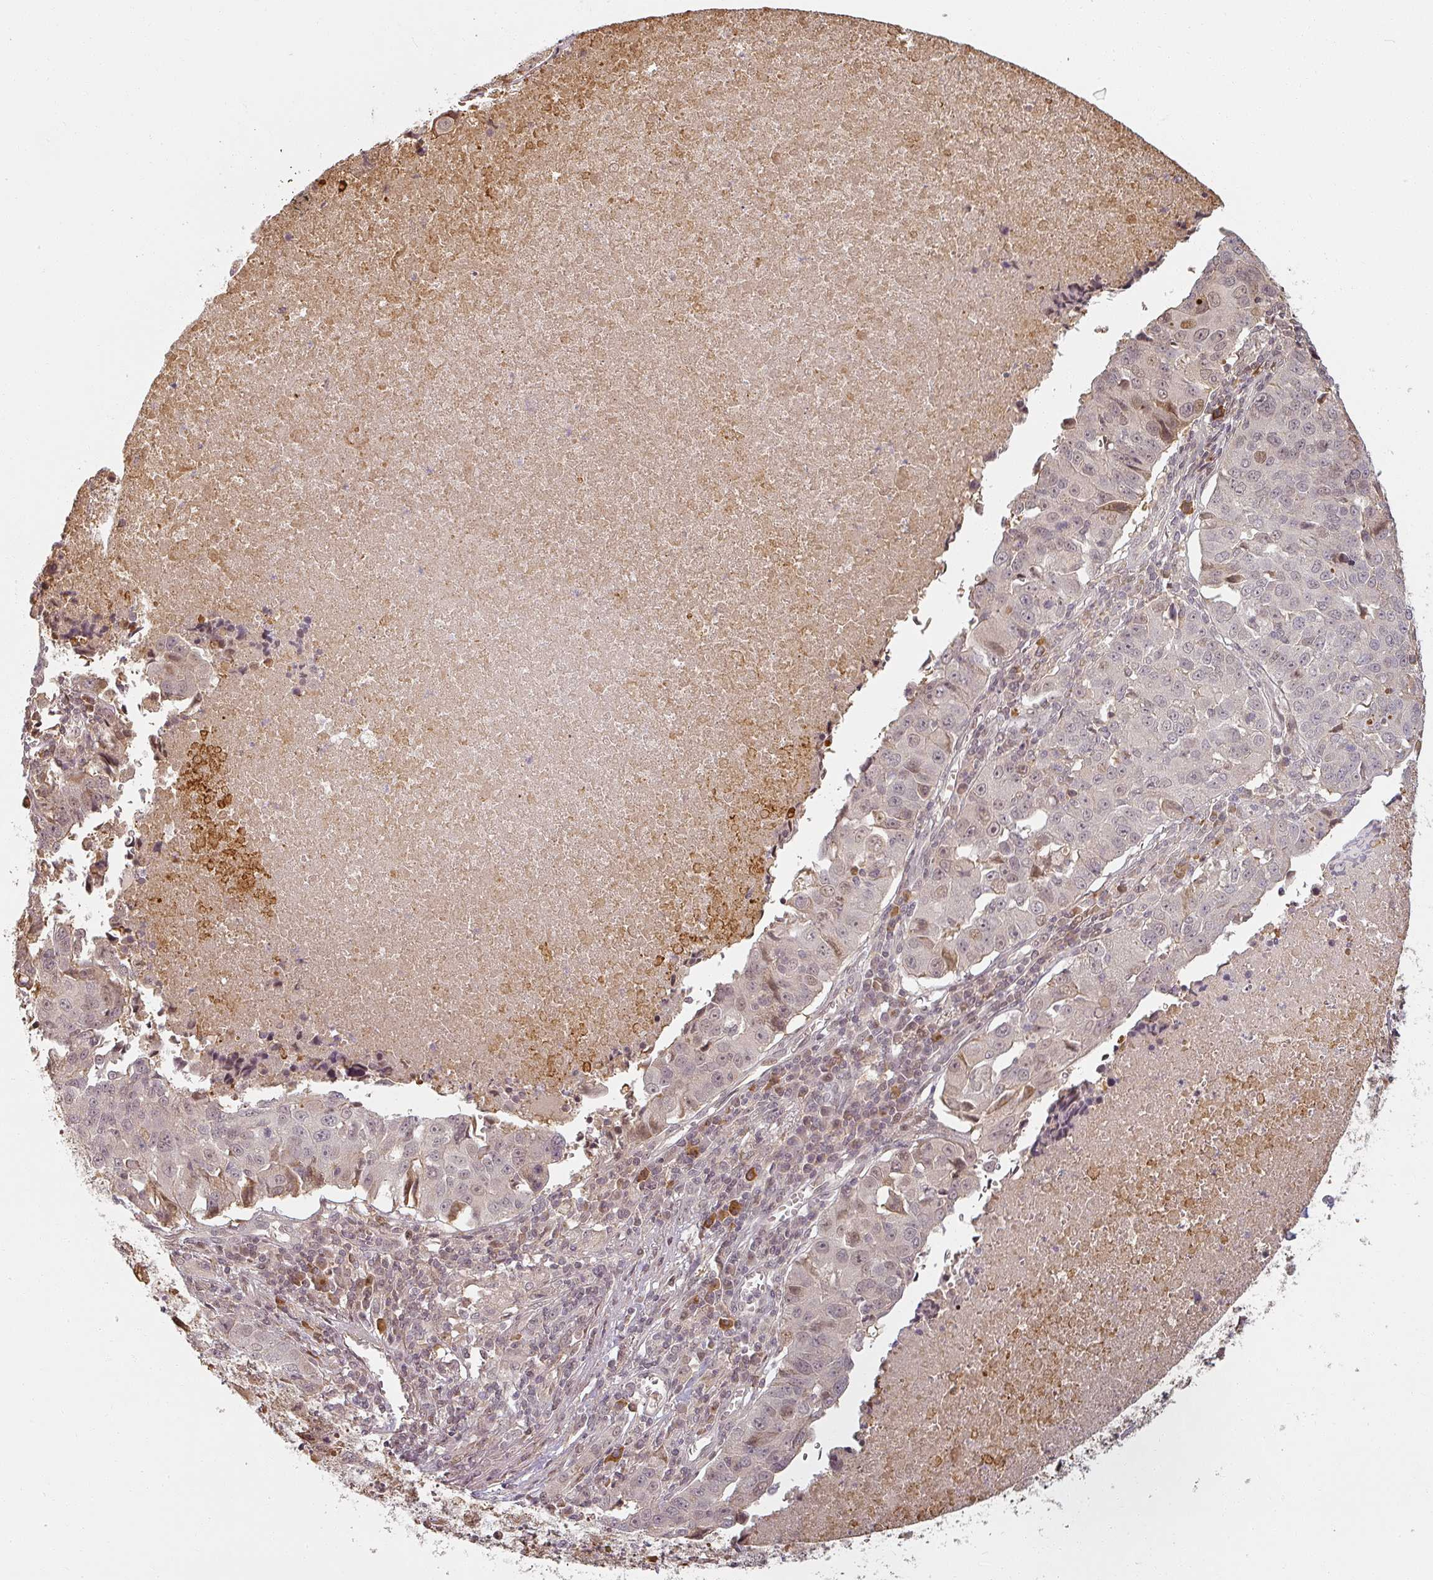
{"staining": {"intensity": "moderate", "quantity": "<25%", "location": "cytoplasmic/membranous,nuclear"}, "tissue": "lung cancer", "cell_type": "Tumor cells", "image_type": "cancer", "snomed": [{"axis": "morphology", "description": "Squamous cell carcinoma, NOS"}, {"axis": "topography", "description": "Lung"}], "caption": "Immunohistochemical staining of lung cancer displays low levels of moderate cytoplasmic/membranous and nuclear positivity in approximately <25% of tumor cells. (Brightfield microscopy of DAB IHC at high magnification).", "gene": "MED19", "patient": {"sex": "female", "age": 66}}